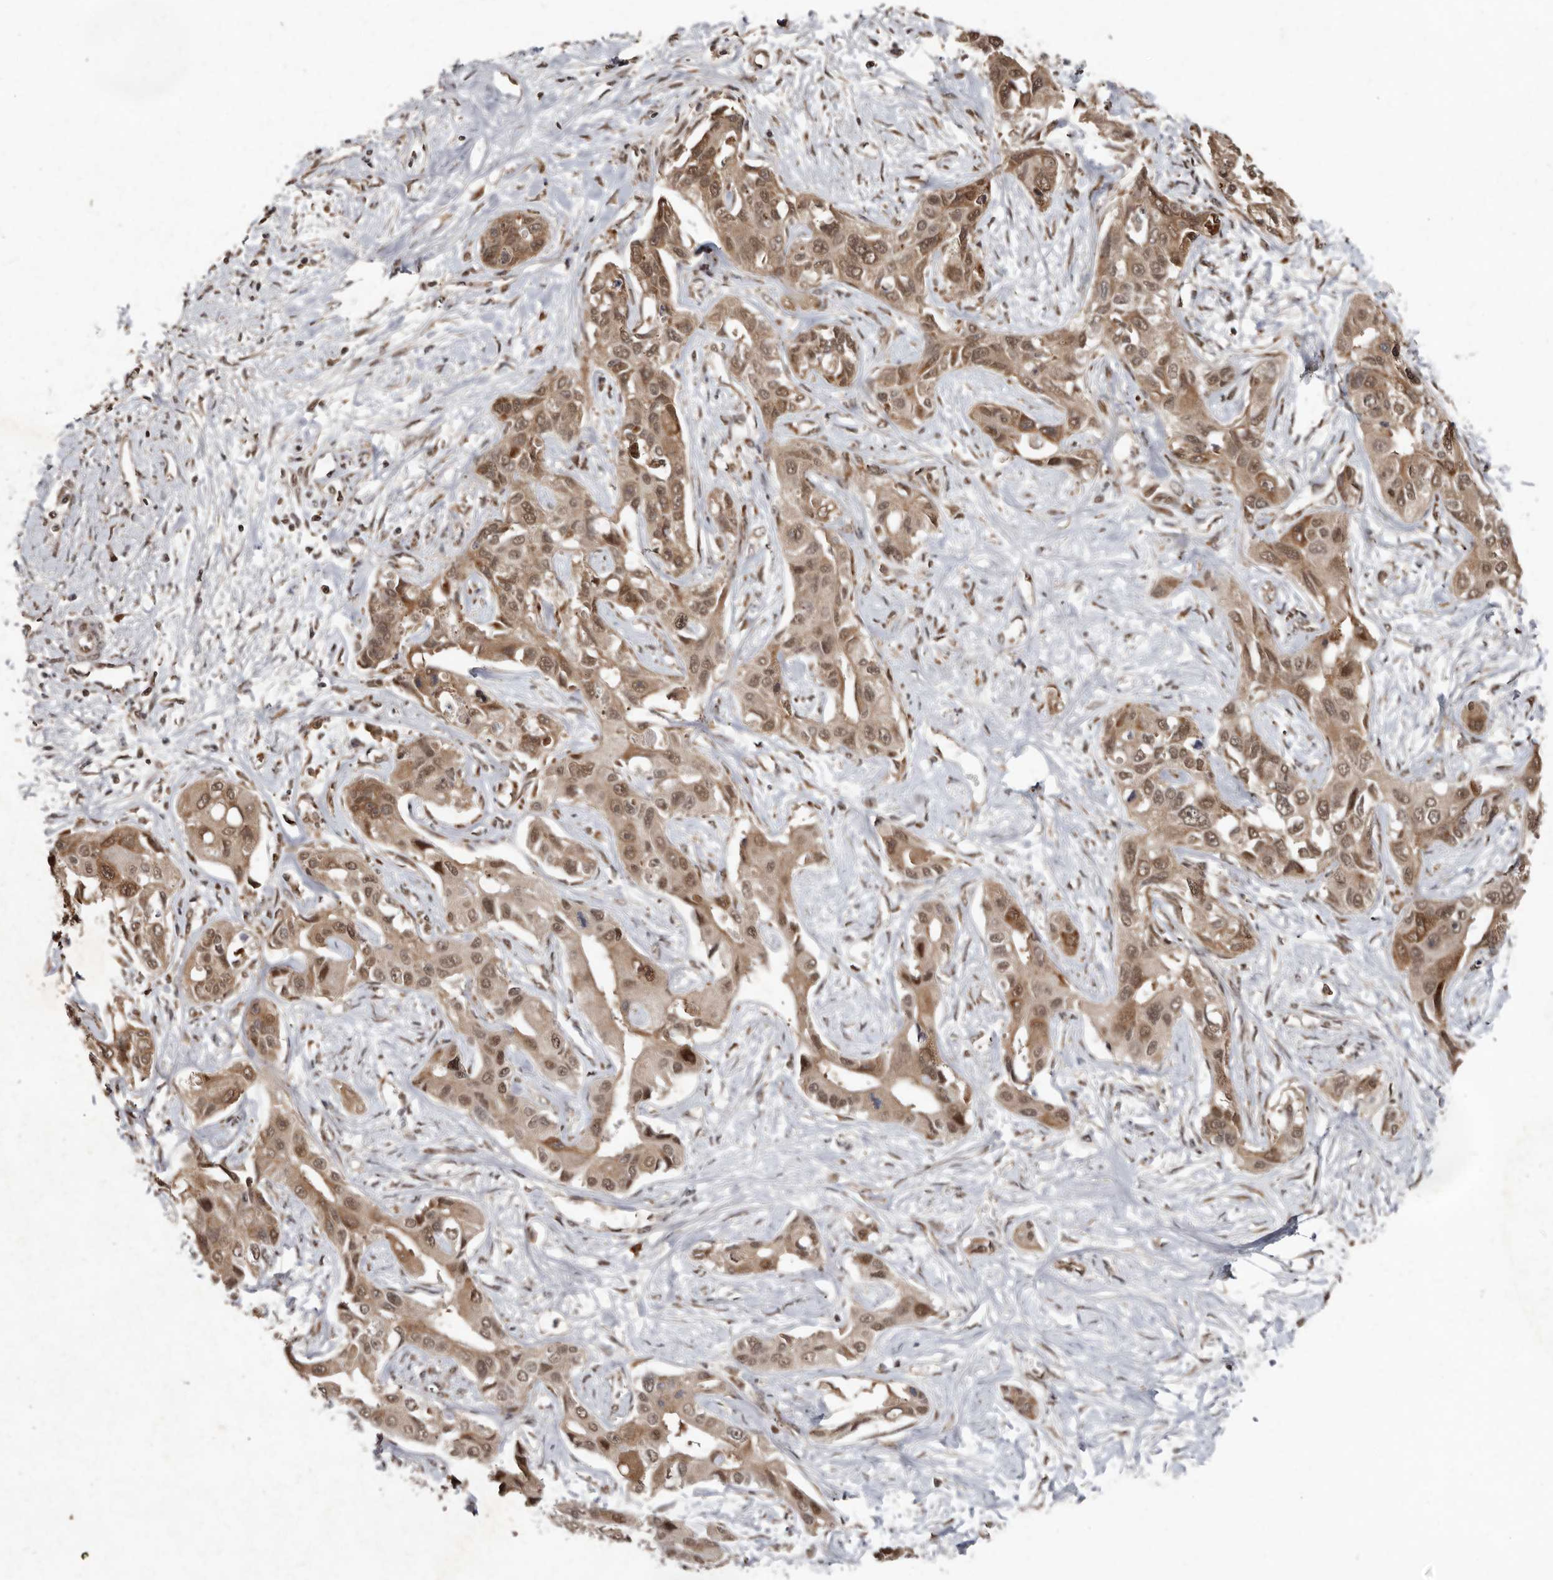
{"staining": {"intensity": "moderate", "quantity": ">75%", "location": "cytoplasmic/membranous,nuclear"}, "tissue": "liver cancer", "cell_type": "Tumor cells", "image_type": "cancer", "snomed": [{"axis": "morphology", "description": "Cholangiocarcinoma"}, {"axis": "topography", "description": "Liver"}], "caption": "An IHC photomicrograph of tumor tissue is shown. Protein staining in brown highlights moderate cytoplasmic/membranous and nuclear positivity in liver cancer within tumor cells.", "gene": "LRGUK", "patient": {"sex": "male", "age": 59}}